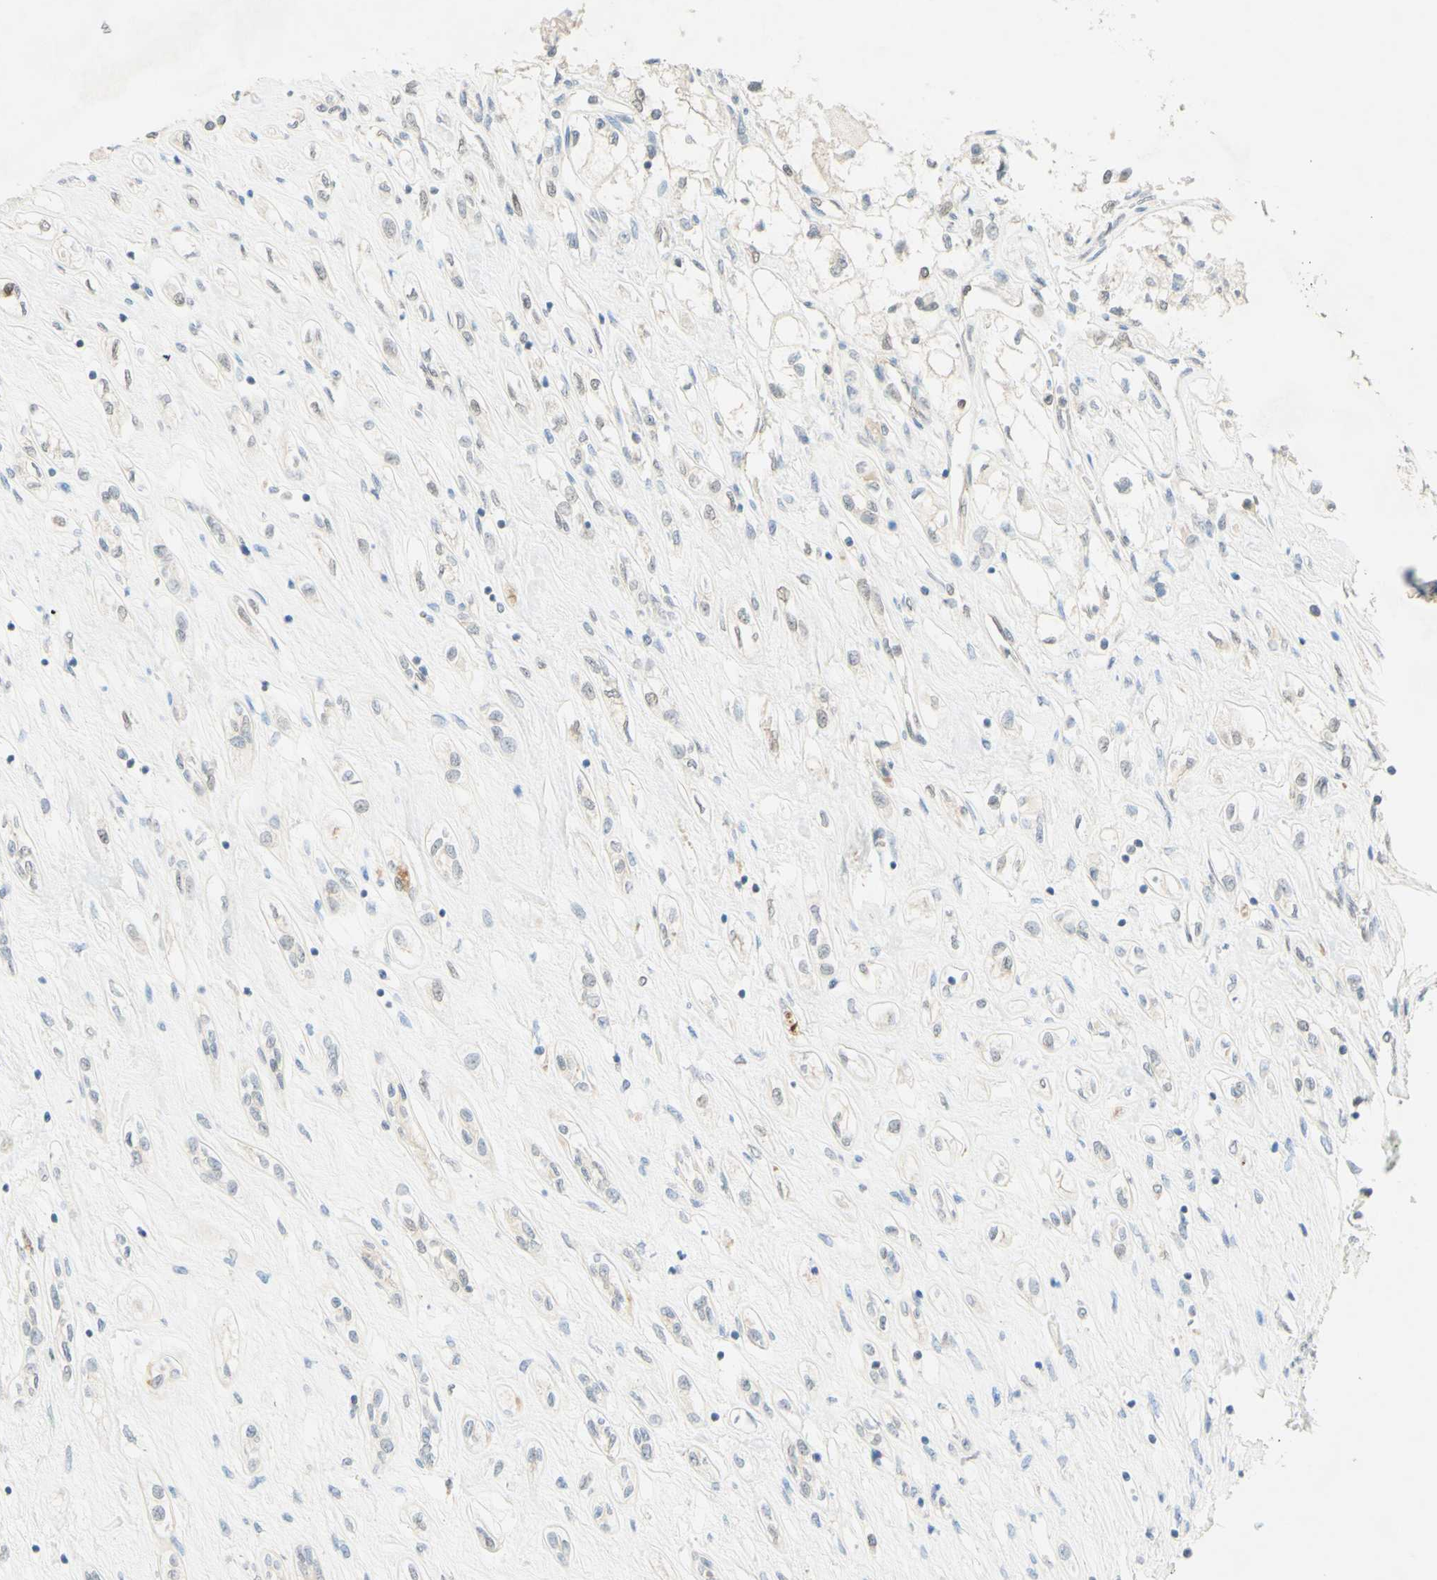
{"staining": {"intensity": "negative", "quantity": "none", "location": "none"}, "tissue": "renal cancer", "cell_type": "Tumor cells", "image_type": "cancer", "snomed": [{"axis": "morphology", "description": "Adenocarcinoma, NOS"}, {"axis": "topography", "description": "Kidney"}], "caption": "A micrograph of human renal cancer is negative for staining in tumor cells.", "gene": "POLB", "patient": {"sex": "female", "age": 70}}